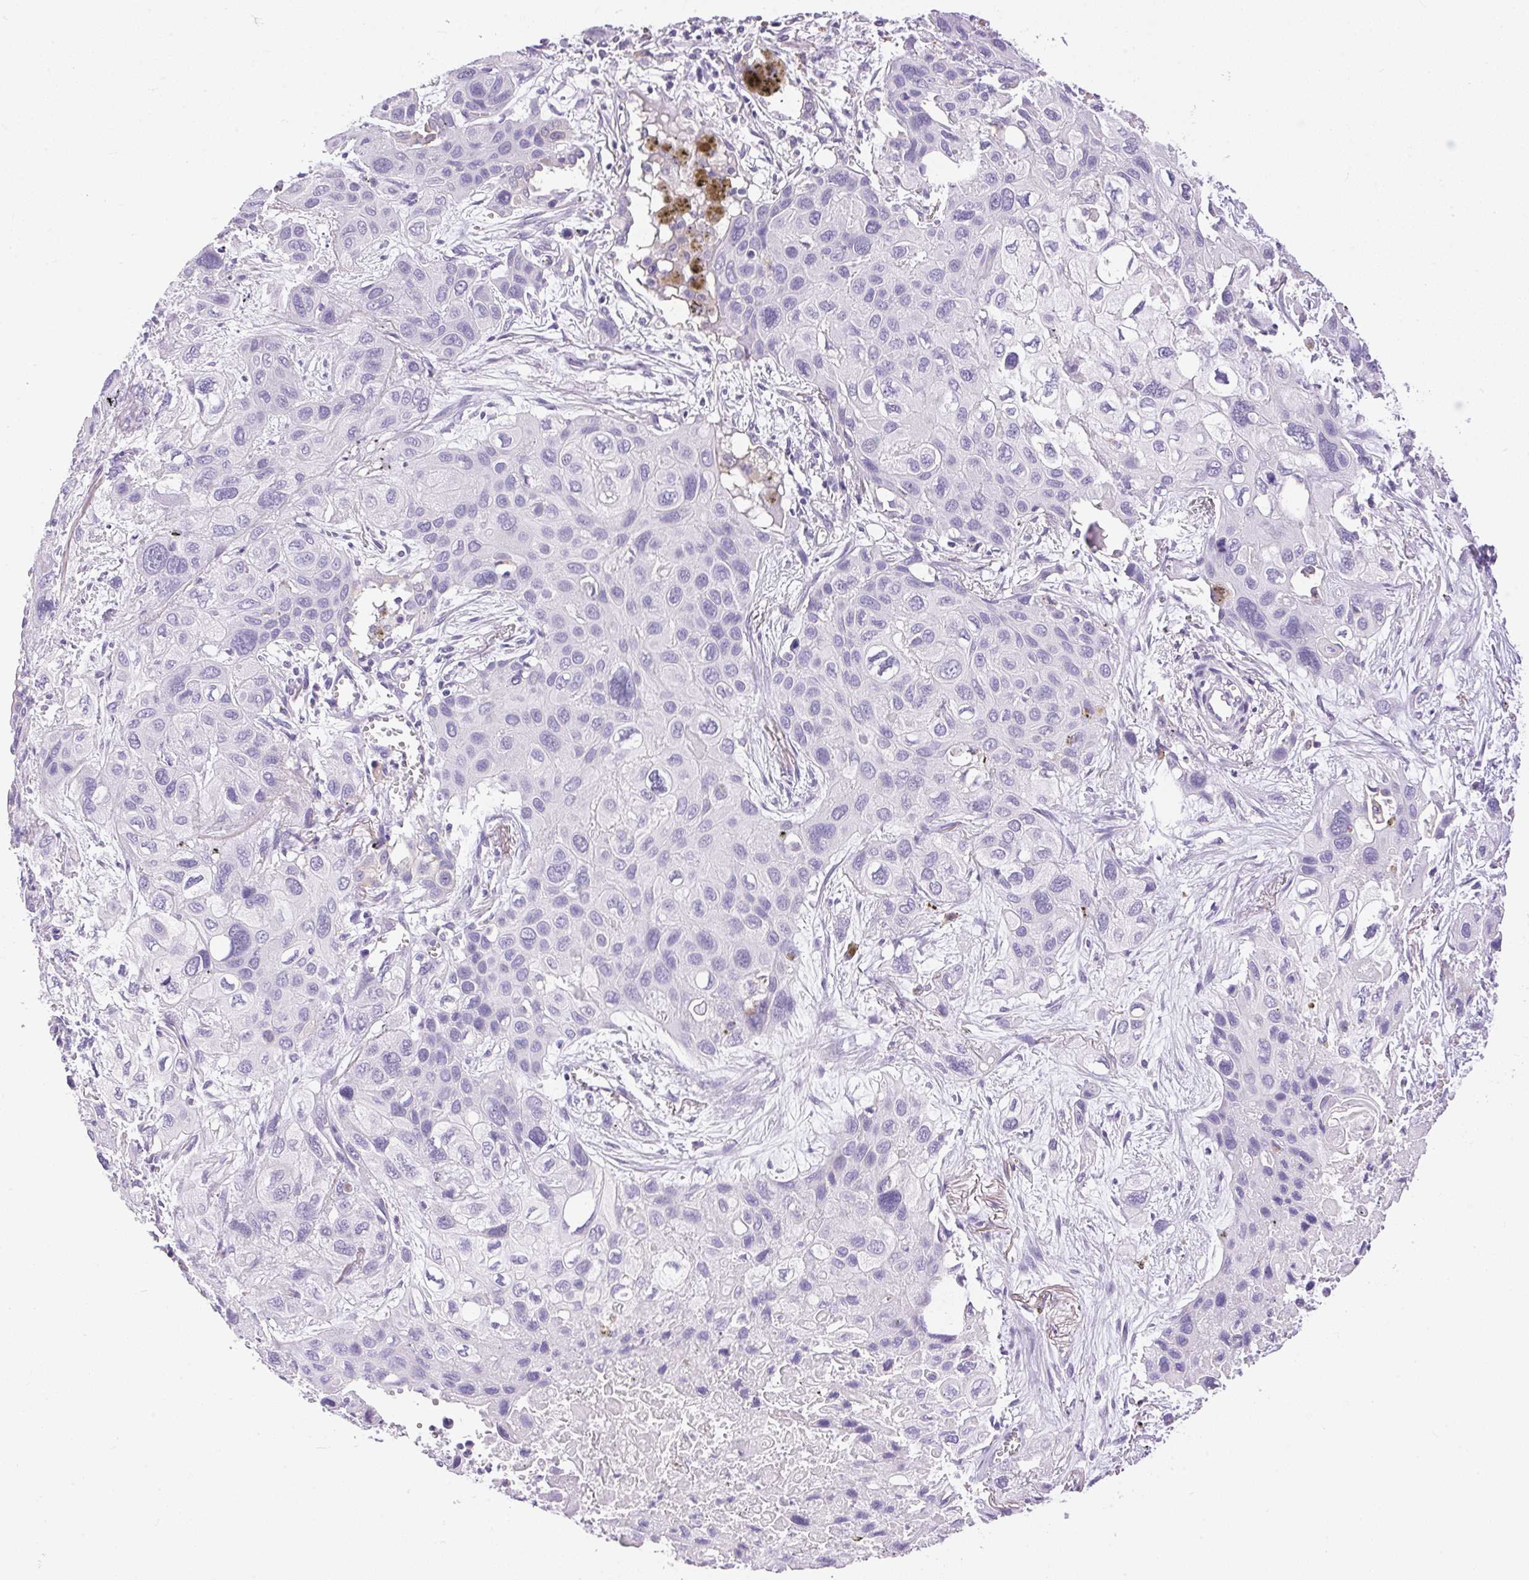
{"staining": {"intensity": "negative", "quantity": "none", "location": "none"}, "tissue": "lung cancer", "cell_type": "Tumor cells", "image_type": "cancer", "snomed": [{"axis": "morphology", "description": "Squamous cell carcinoma, NOS"}, {"axis": "morphology", "description": "Squamous cell carcinoma, metastatic, NOS"}, {"axis": "topography", "description": "Lung"}], "caption": "A high-resolution image shows immunohistochemistry staining of lung cancer, which shows no significant positivity in tumor cells.", "gene": "PNLIPRP3", "patient": {"sex": "male", "age": 59}}